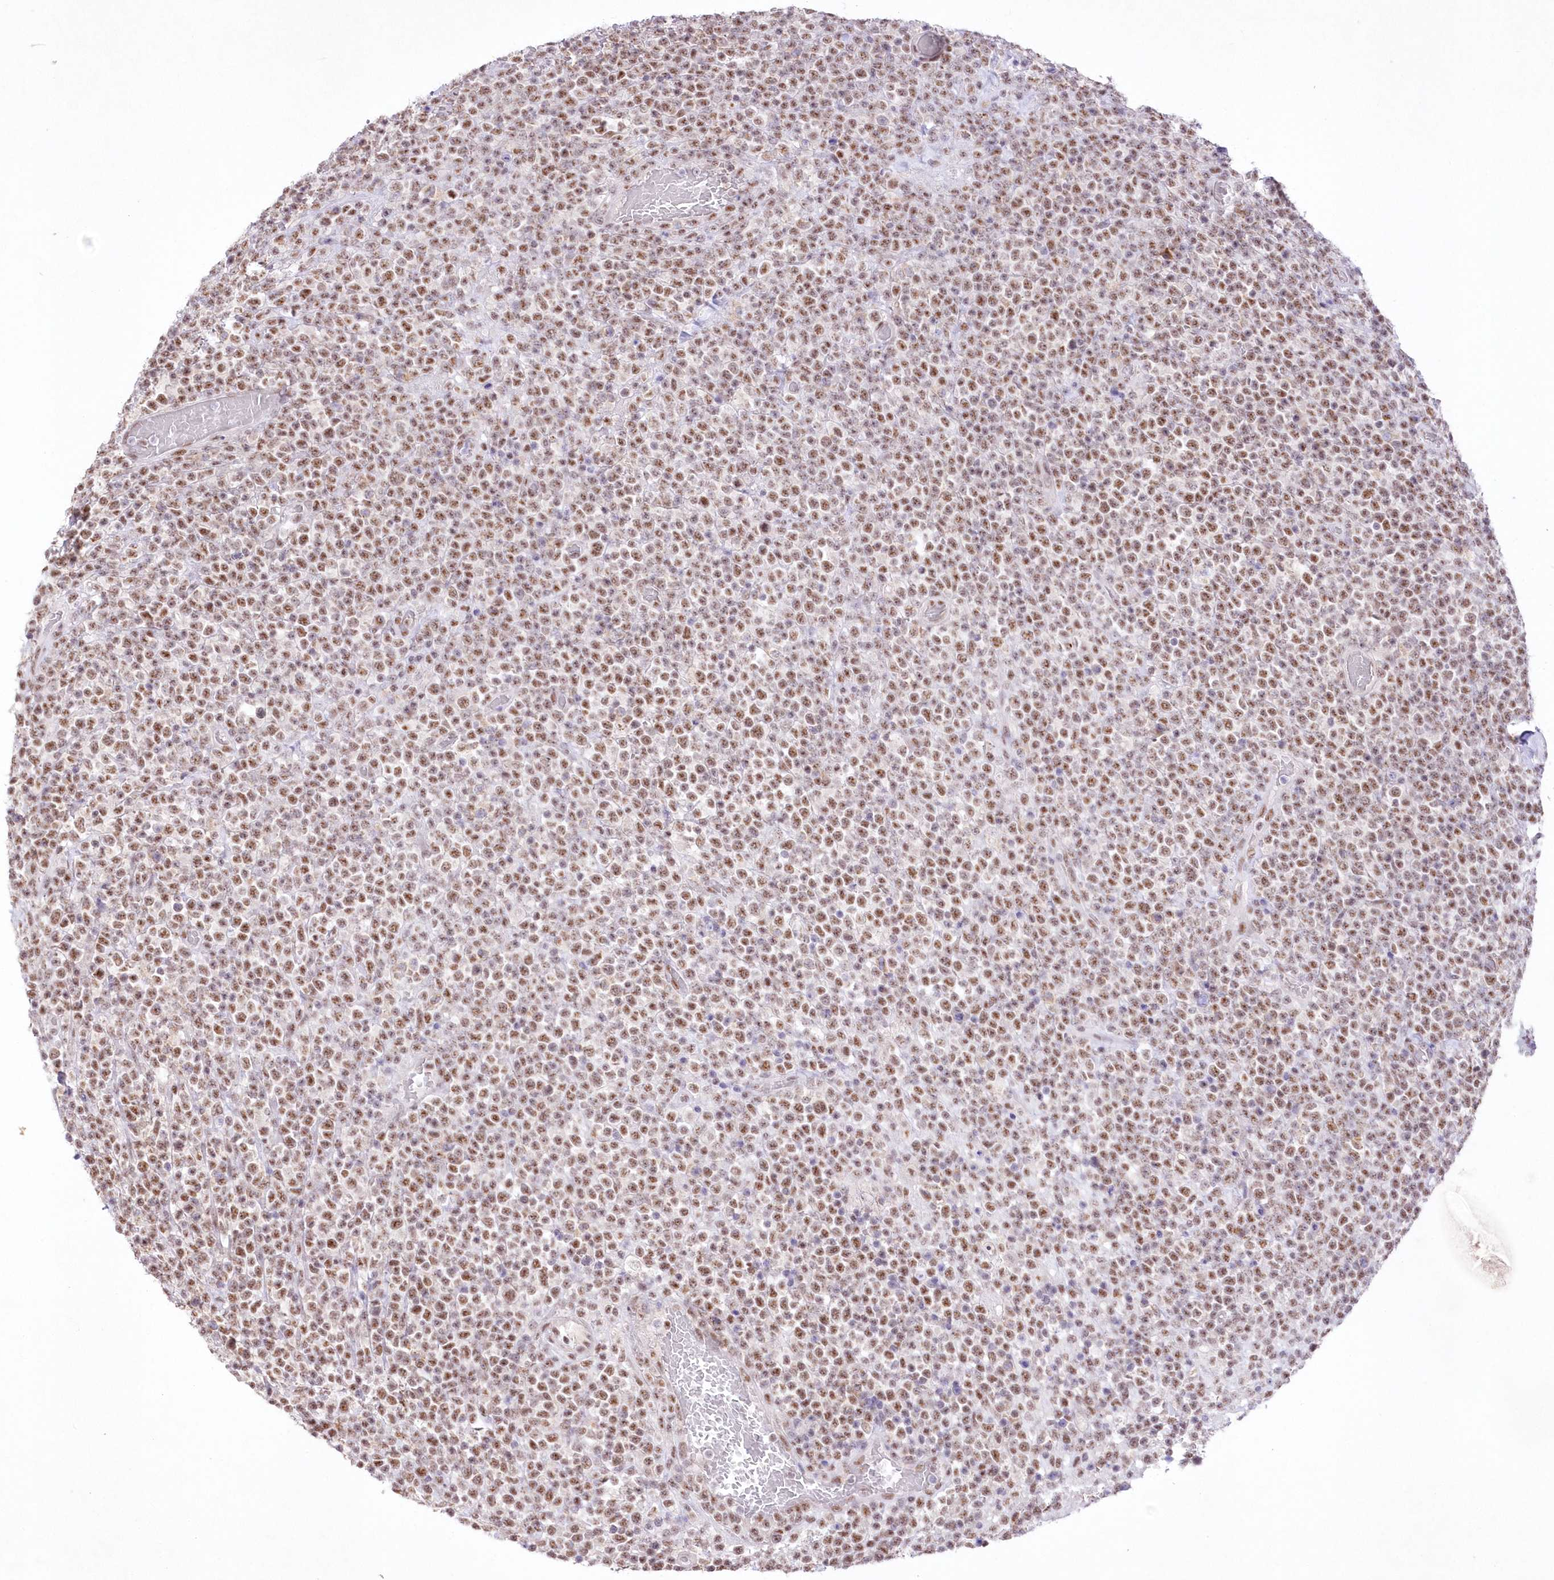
{"staining": {"intensity": "moderate", "quantity": ">75%", "location": "nuclear"}, "tissue": "lymphoma", "cell_type": "Tumor cells", "image_type": "cancer", "snomed": [{"axis": "morphology", "description": "Malignant lymphoma, non-Hodgkin's type, High grade"}, {"axis": "topography", "description": "Colon"}], "caption": "Protein analysis of lymphoma tissue displays moderate nuclear expression in approximately >75% of tumor cells.", "gene": "RBM27", "patient": {"sex": "female", "age": 53}}